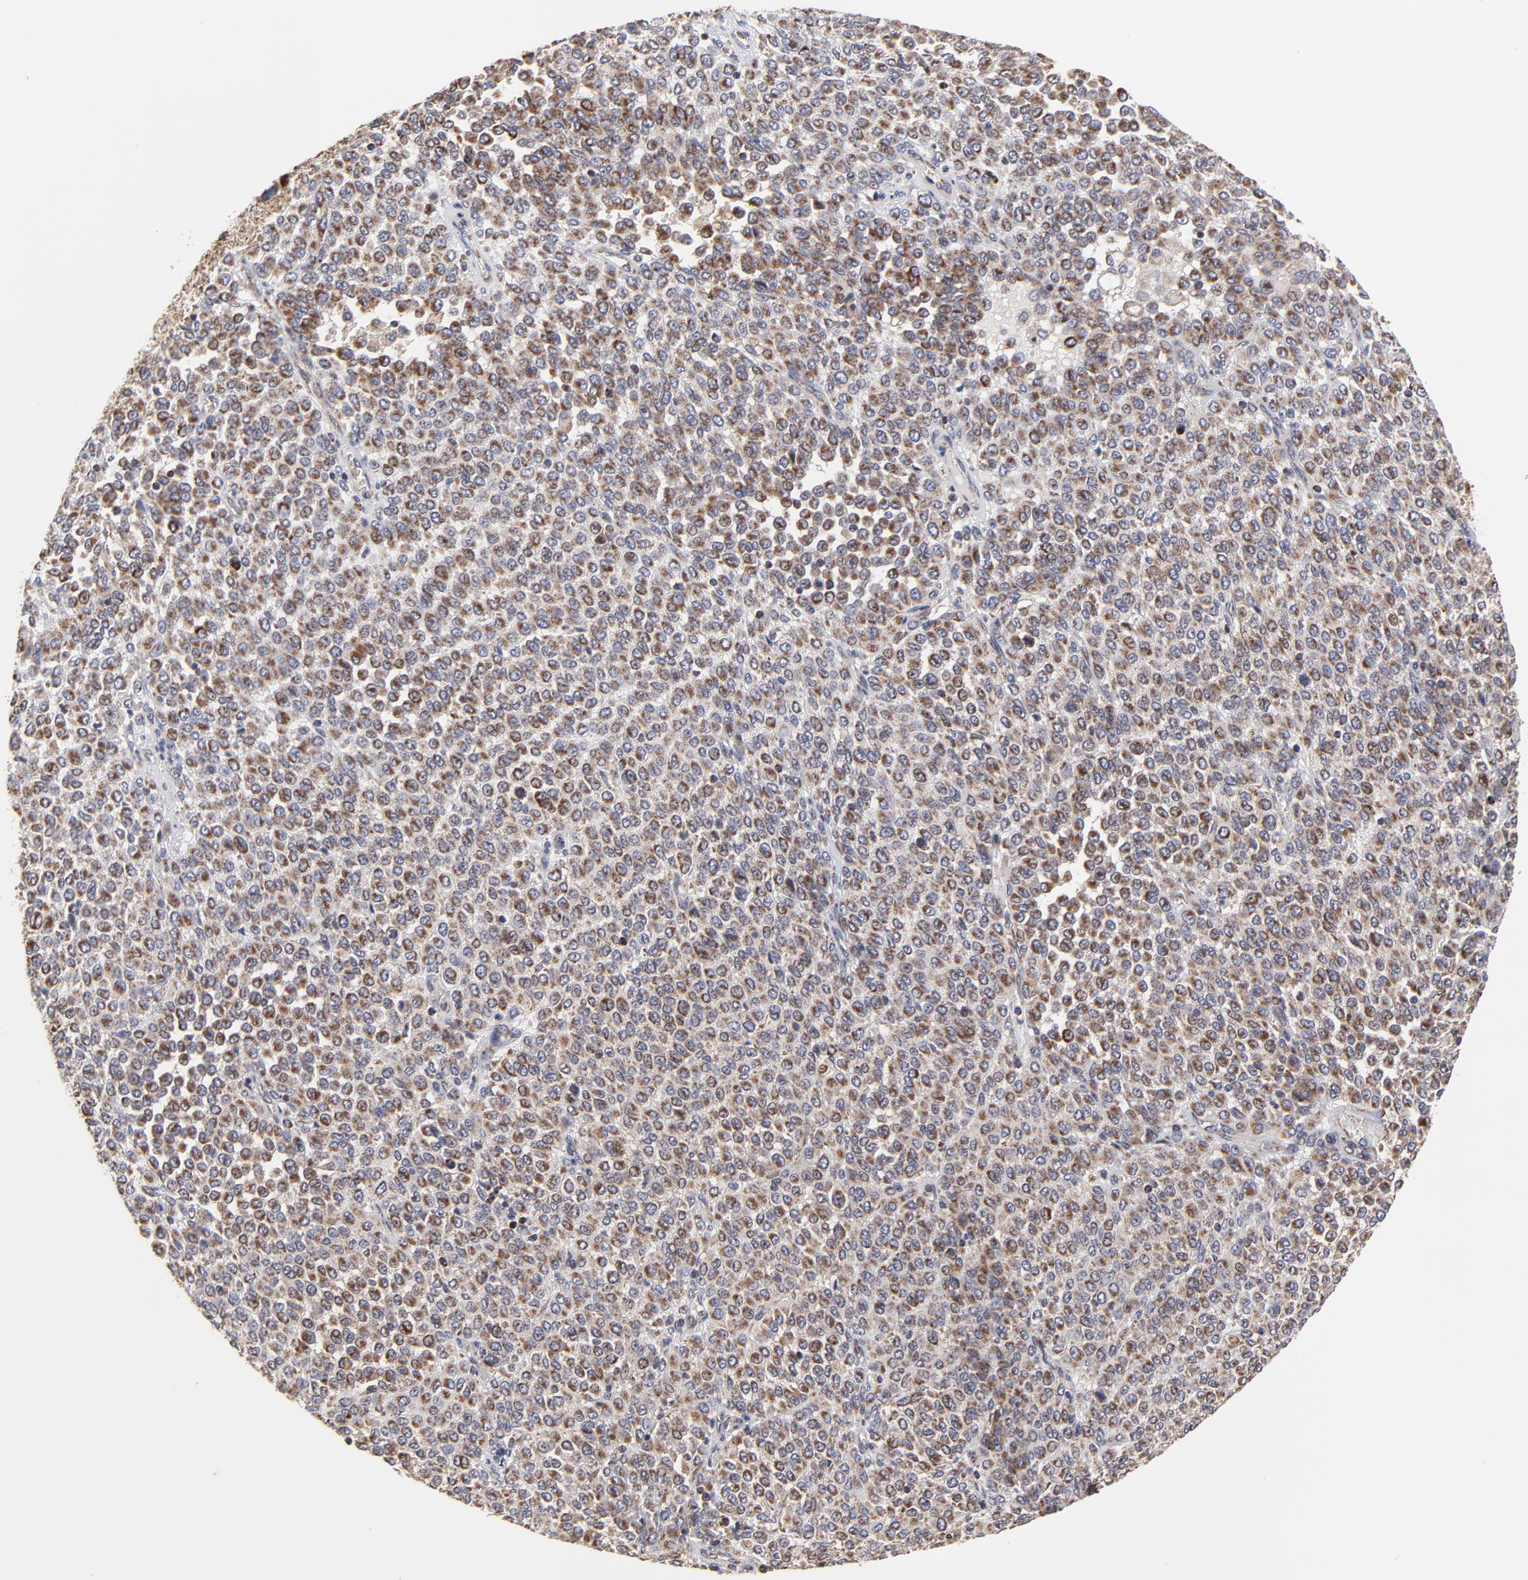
{"staining": {"intensity": "weak", "quantity": "25%-75%", "location": "cytoplasmic/membranous"}, "tissue": "melanoma", "cell_type": "Tumor cells", "image_type": "cancer", "snomed": [{"axis": "morphology", "description": "Malignant melanoma, Metastatic site"}, {"axis": "topography", "description": "Pancreas"}], "caption": "Immunohistochemical staining of melanoma demonstrates low levels of weak cytoplasmic/membranous positivity in approximately 25%-75% of tumor cells. (DAB IHC, brown staining for protein, blue staining for nuclei).", "gene": "ZNF550", "patient": {"sex": "female", "age": 30}}